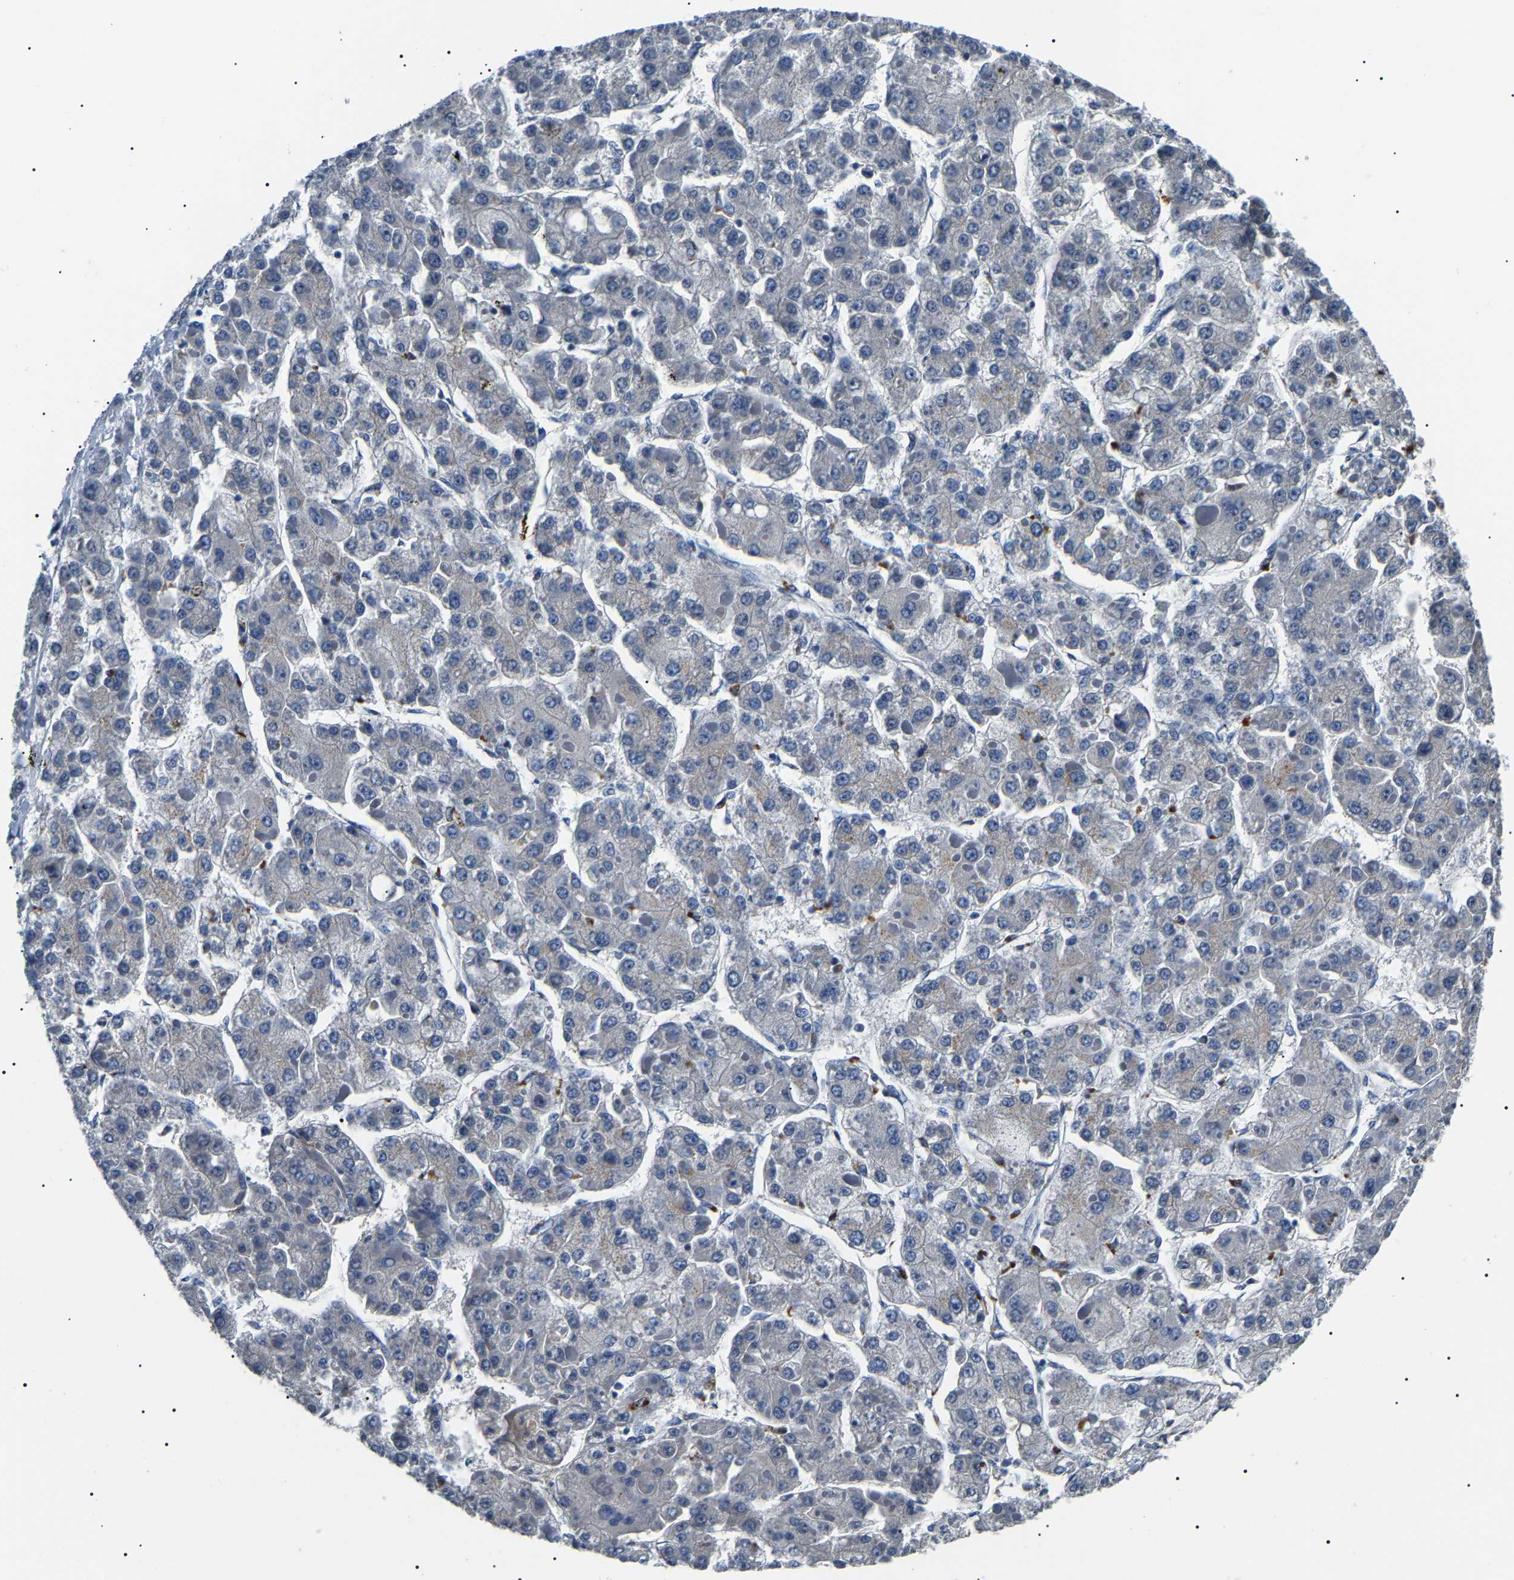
{"staining": {"intensity": "weak", "quantity": "<25%", "location": "cytoplasmic/membranous"}, "tissue": "liver cancer", "cell_type": "Tumor cells", "image_type": "cancer", "snomed": [{"axis": "morphology", "description": "Carcinoma, Hepatocellular, NOS"}, {"axis": "topography", "description": "Liver"}], "caption": "Human hepatocellular carcinoma (liver) stained for a protein using IHC displays no staining in tumor cells.", "gene": "KLK15", "patient": {"sex": "female", "age": 73}}